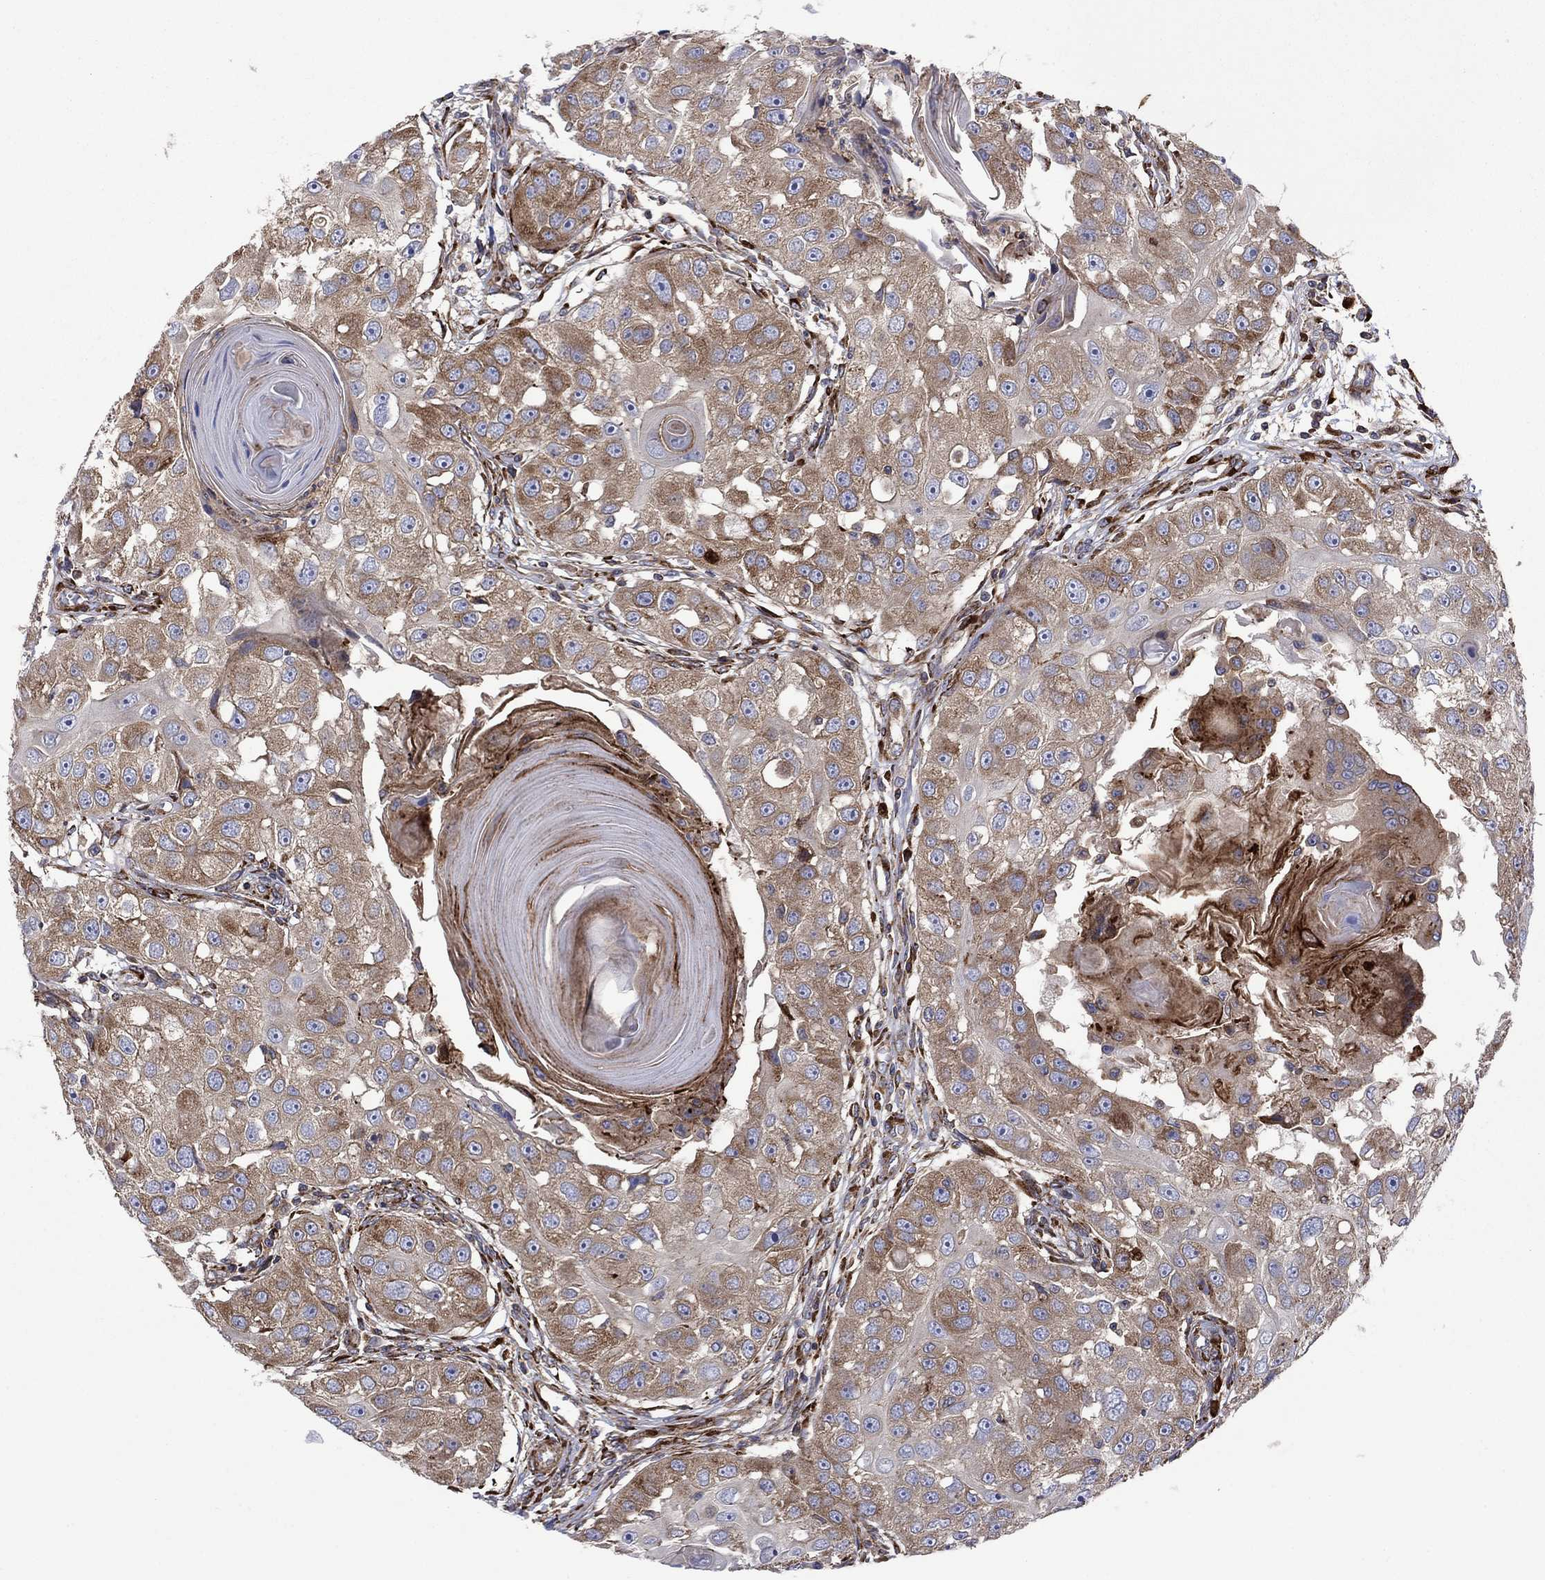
{"staining": {"intensity": "moderate", "quantity": "25%-75%", "location": "cytoplasmic/membranous"}, "tissue": "head and neck cancer", "cell_type": "Tumor cells", "image_type": "cancer", "snomed": [{"axis": "morphology", "description": "Squamous cell carcinoma, NOS"}, {"axis": "topography", "description": "Head-Neck"}], "caption": "Human head and neck cancer stained with a brown dye shows moderate cytoplasmic/membranous positive positivity in about 25%-75% of tumor cells.", "gene": "PAG1", "patient": {"sex": "male", "age": 51}}